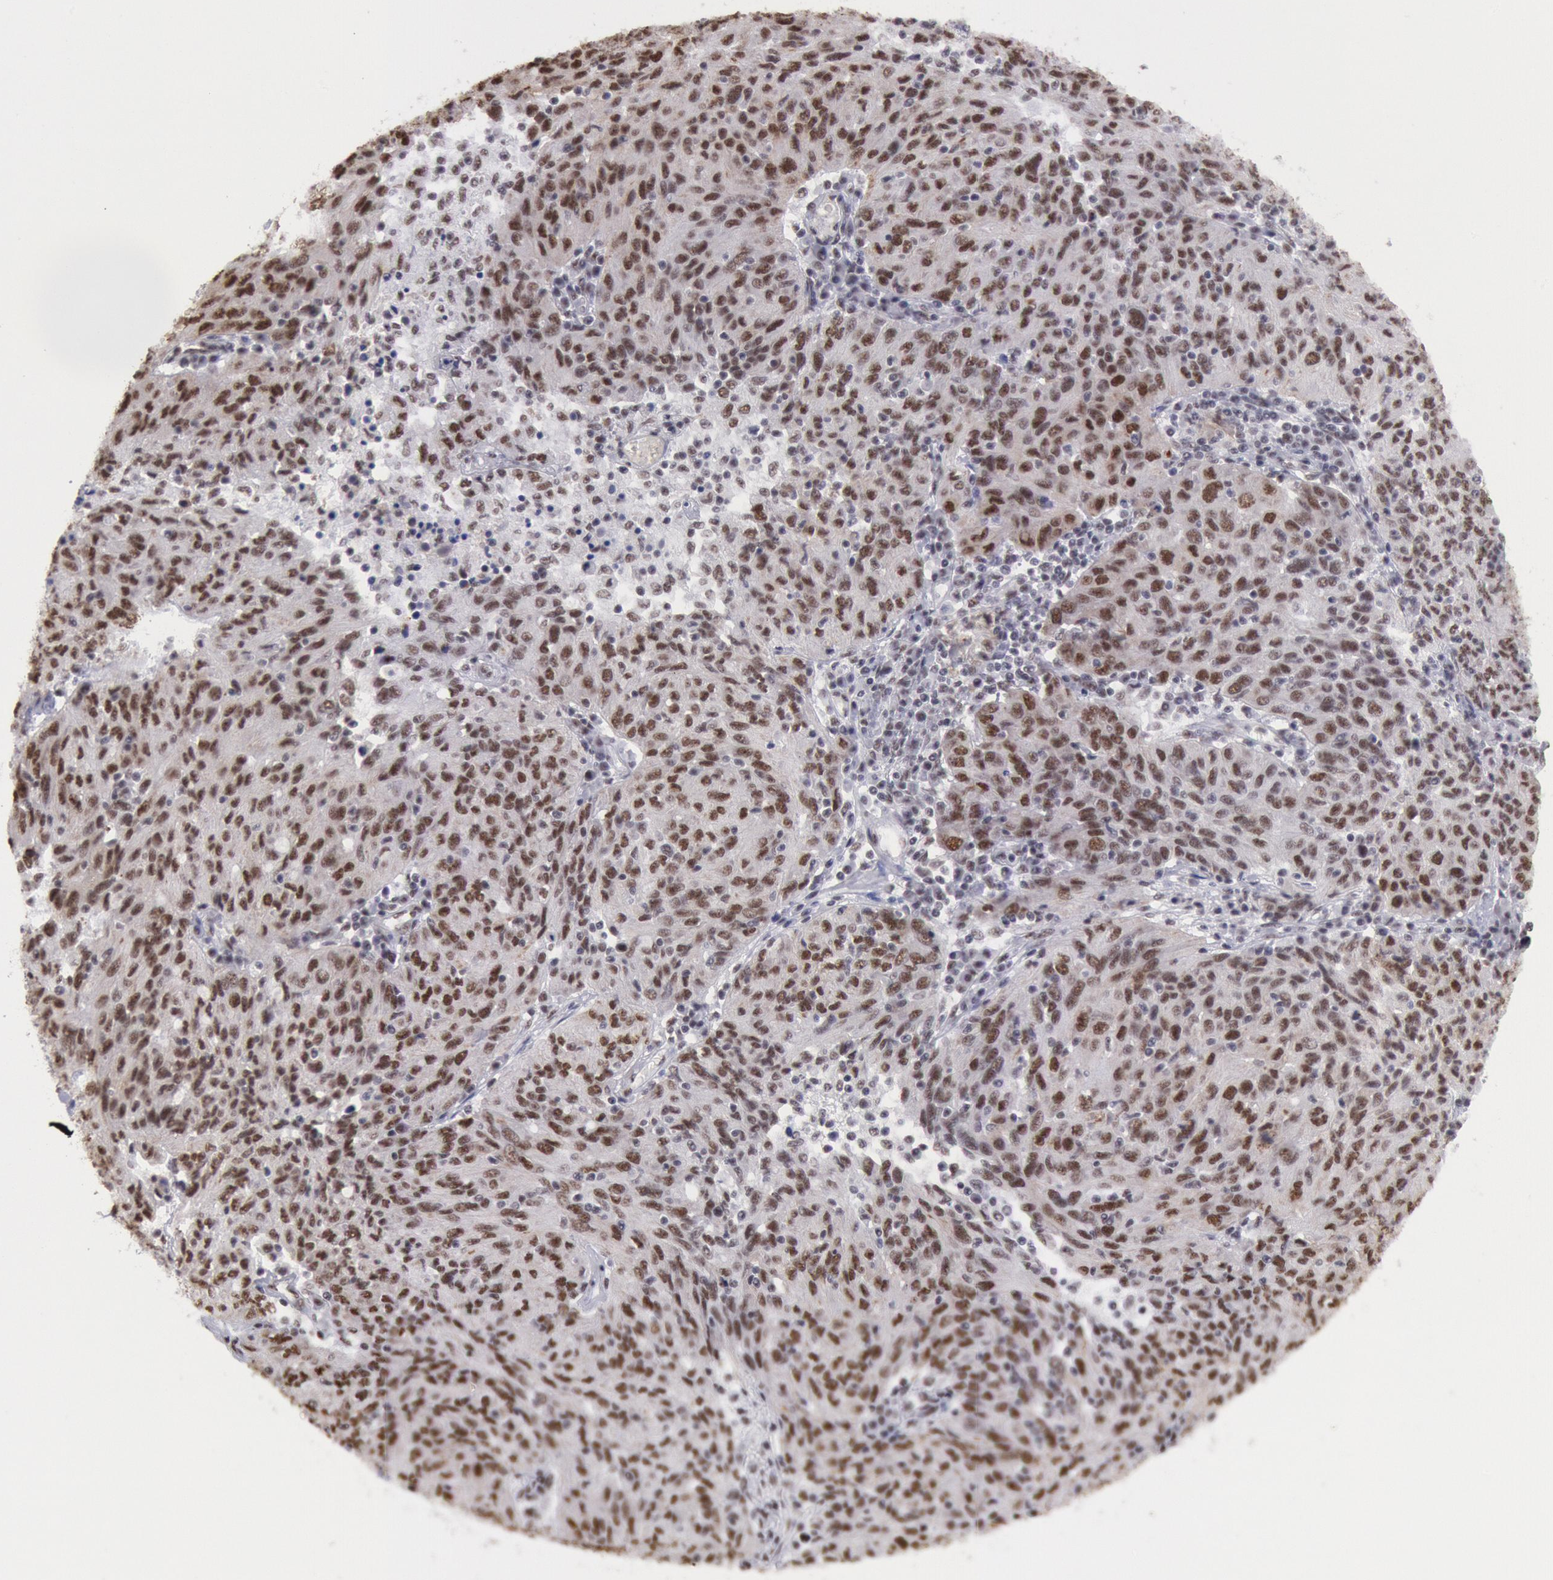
{"staining": {"intensity": "moderate", "quantity": ">75%", "location": "nuclear"}, "tissue": "ovarian cancer", "cell_type": "Tumor cells", "image_type": "cancer", "snomed": [{"axis": "morphology", "description": "Carcinoma, endometroid"}, {"axis": "topography", "description": "Ovary"}], "caption": "Human ovarian endometroid carcinoma stained with a brown dye displays moderate nuclear positive positivity in about >75% of tumor cells.", "gene": "SNRPD3", "patient": {"sex": "female", "age": 50}}